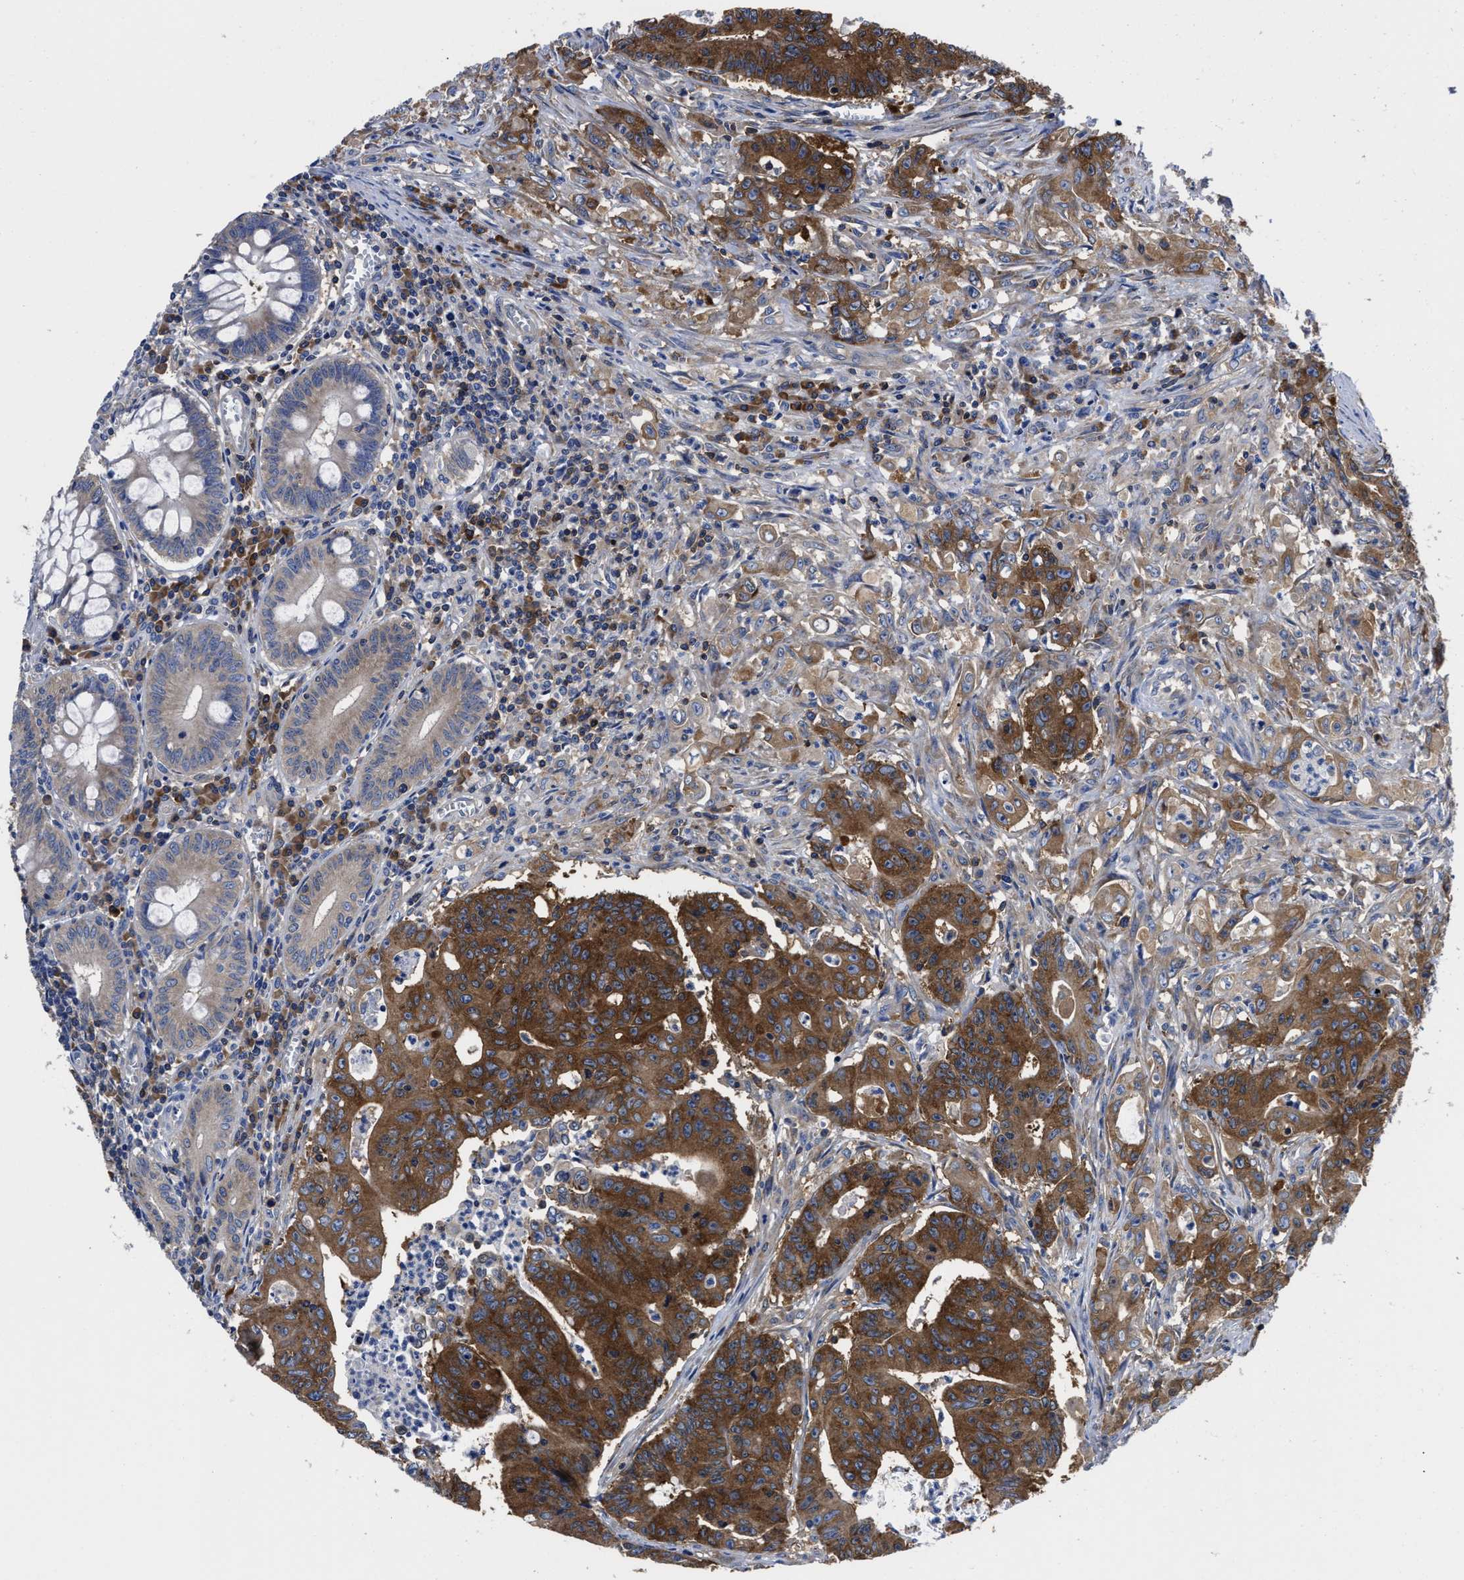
{"staining": {"intensity": "strong", "quantity": ">75%", "location": "cytoplasmic/membranous"}, "tissue": "colorectal cancer", "cell_type": "Tumor cells", "image_type": "cancer", "snomed": [{"axis": "morphology", "description": "Adenocarcinoma, NOS"}, {"axis": "topography", "description": "Colon"}], "caption": "About >75% of tumor cells in colorectal adenocarcinoma reveal strong cytoplasmic/membranous protein expression as visualized by brown immunohistochemical staining.", "gene": "YARS1", "patient": {"sex": "male", "age": 45}}